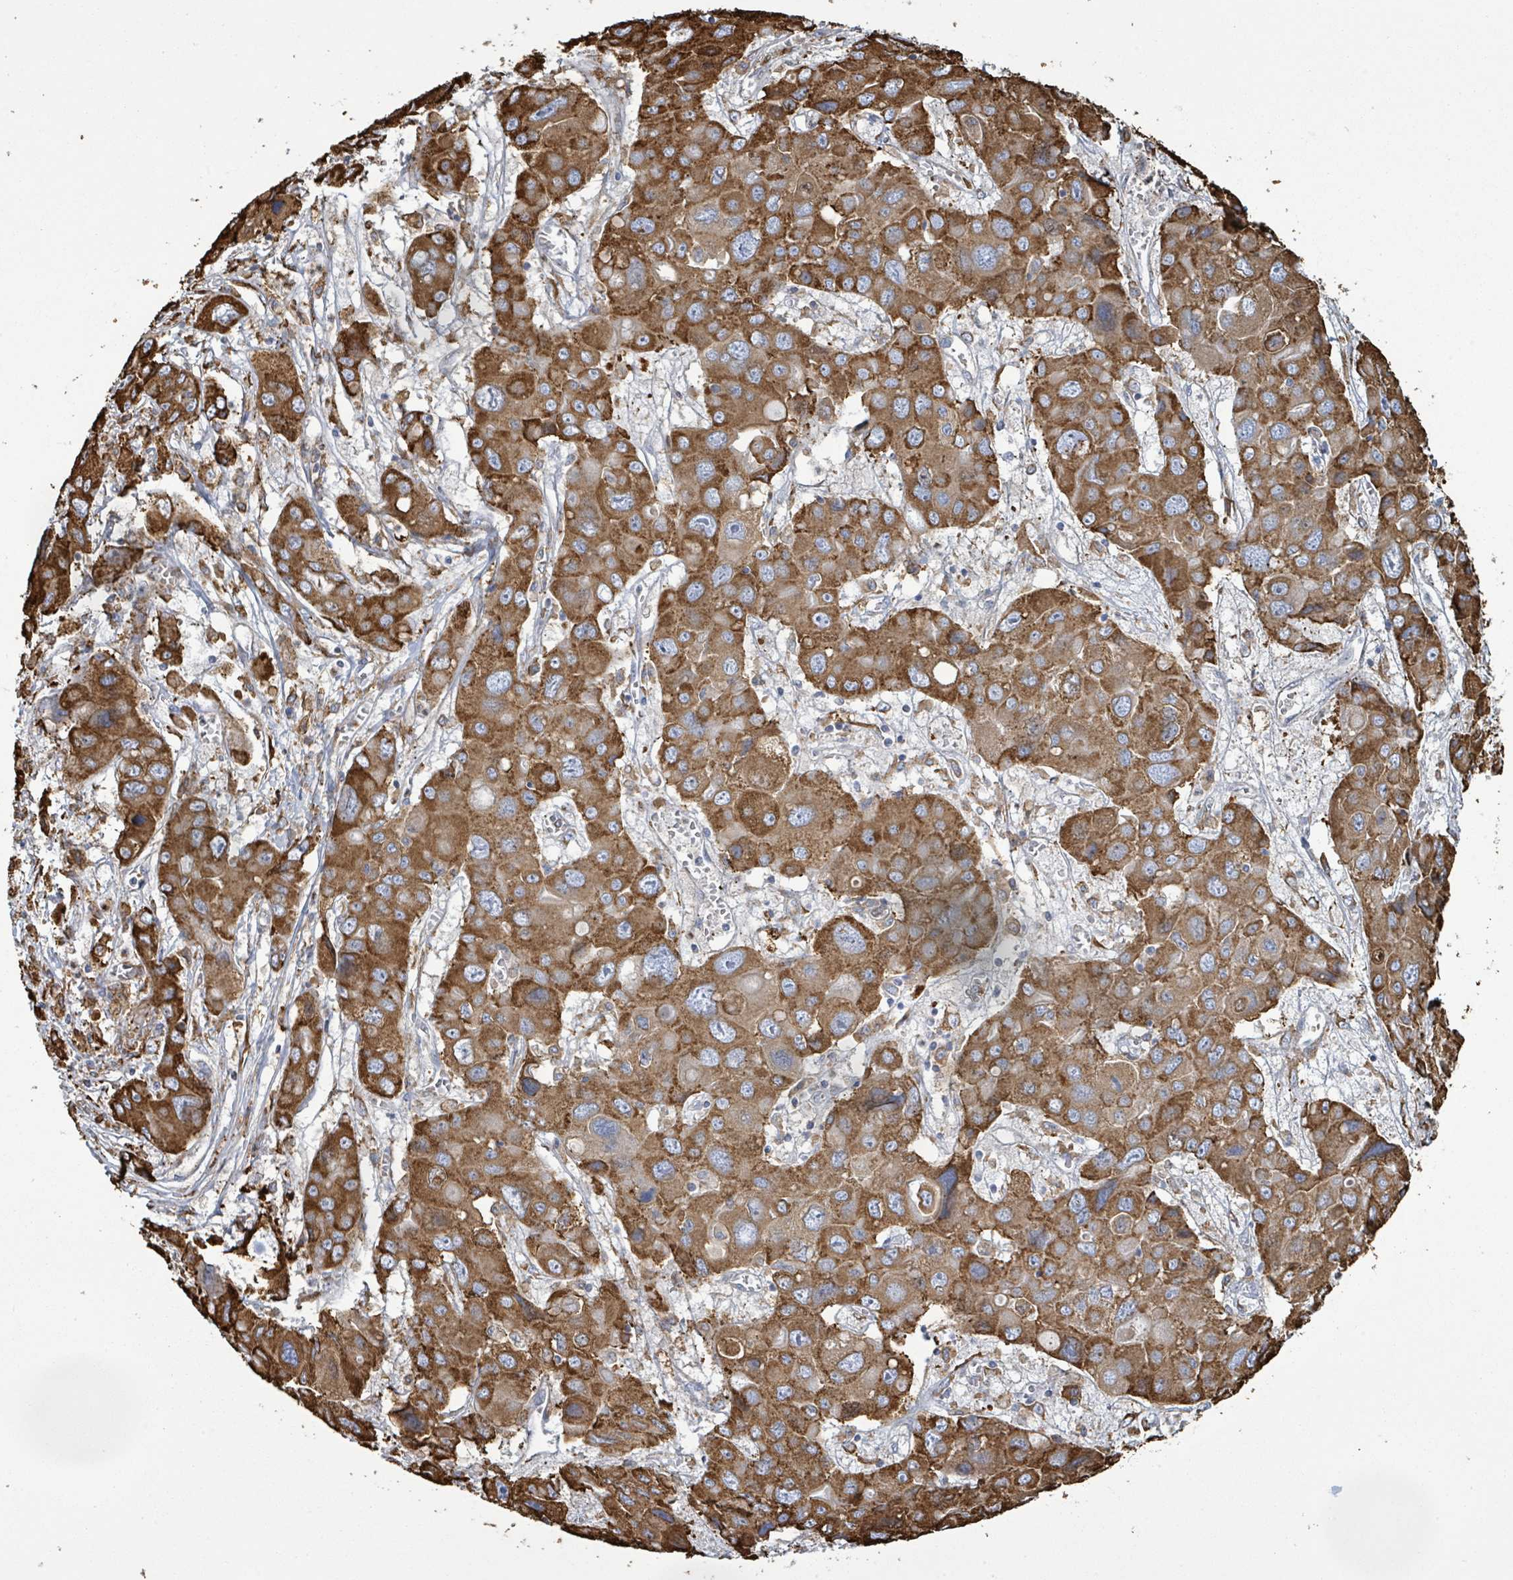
{"staining": {"intensity": "strong", "quantity": ">75%", "location": "cytoplasmic/membranous"}, "tissue": "liver cancer", "cell_type": "Tumor cells", "image_type": "cancer", "snomed": [{"axis": "morphology", "description": "Cholangiocarcinoma"}, {"axis": "topography", "description": "Liver"}], "caption": "Liver cholangiocarcinoma tissue demonstrates strong cytoplasmic/membranous expression in approximately >75% of tumor cells, visualized by immunohistochemistry.", "gene": "RFPL4A", "patient": {"sex": "male", "age": 67}}